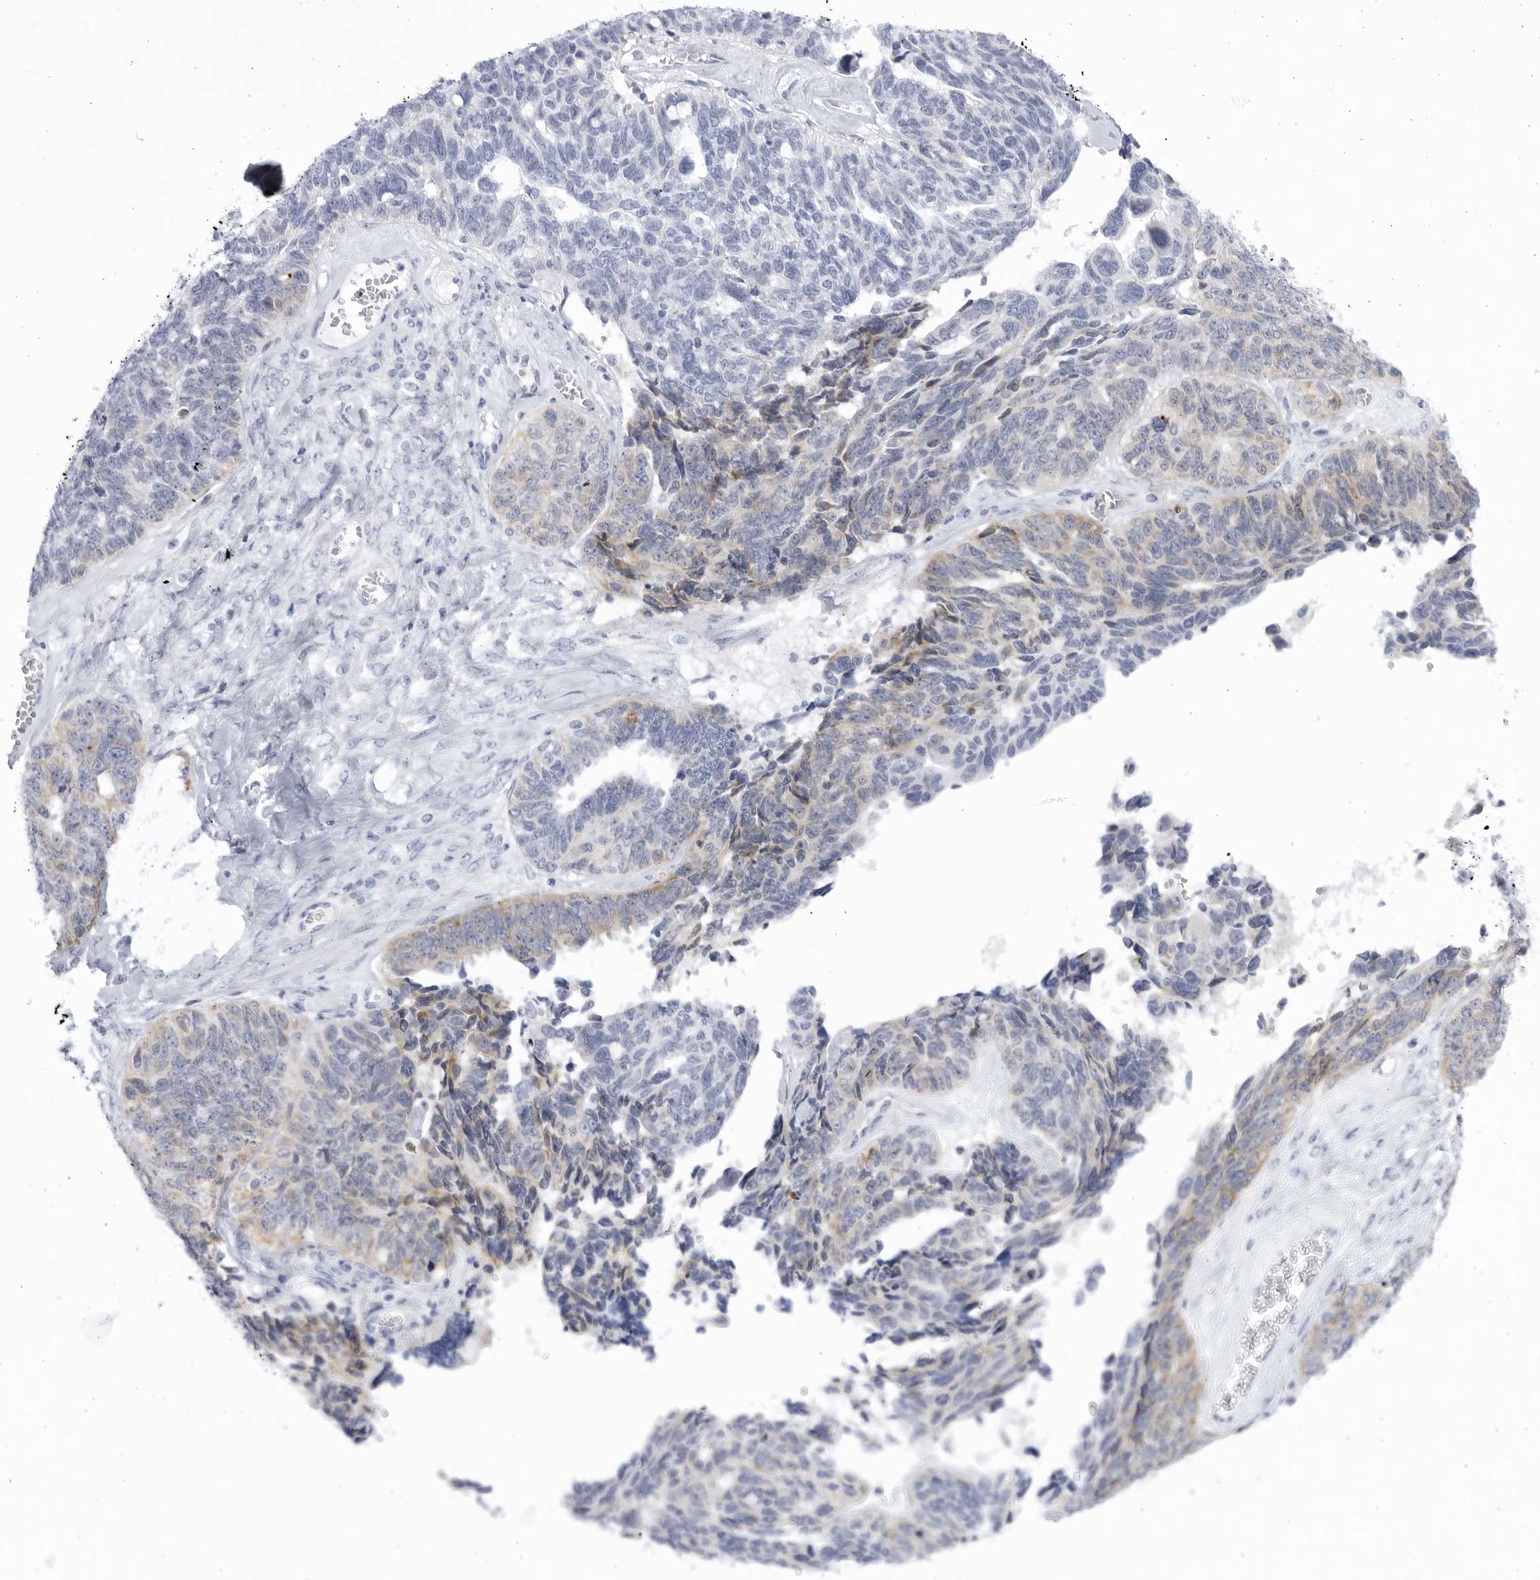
{"staining": {"intensity": "weak", "quantity": "25%-75%", "location": "cytoplasmic/membranous"}, "tissue": "ovarian cancer", "cell_type": "Tumor cells", "image_type": "cancer", "snomed": [{"axis": "morphology", "description": "Cystadenocarcinoma, serous, NOS"}, {"axis": "topography", "description": "Ovary"}], "caption": "The image reveals staining of ovarian cancer (serous cystadenocarcinoma), revealing weak cytoplasmic/membranous protein expression (brown color) within tumor cells.", "gene": "CCDC181", "patient": {"sex": "female", "age": 79}}